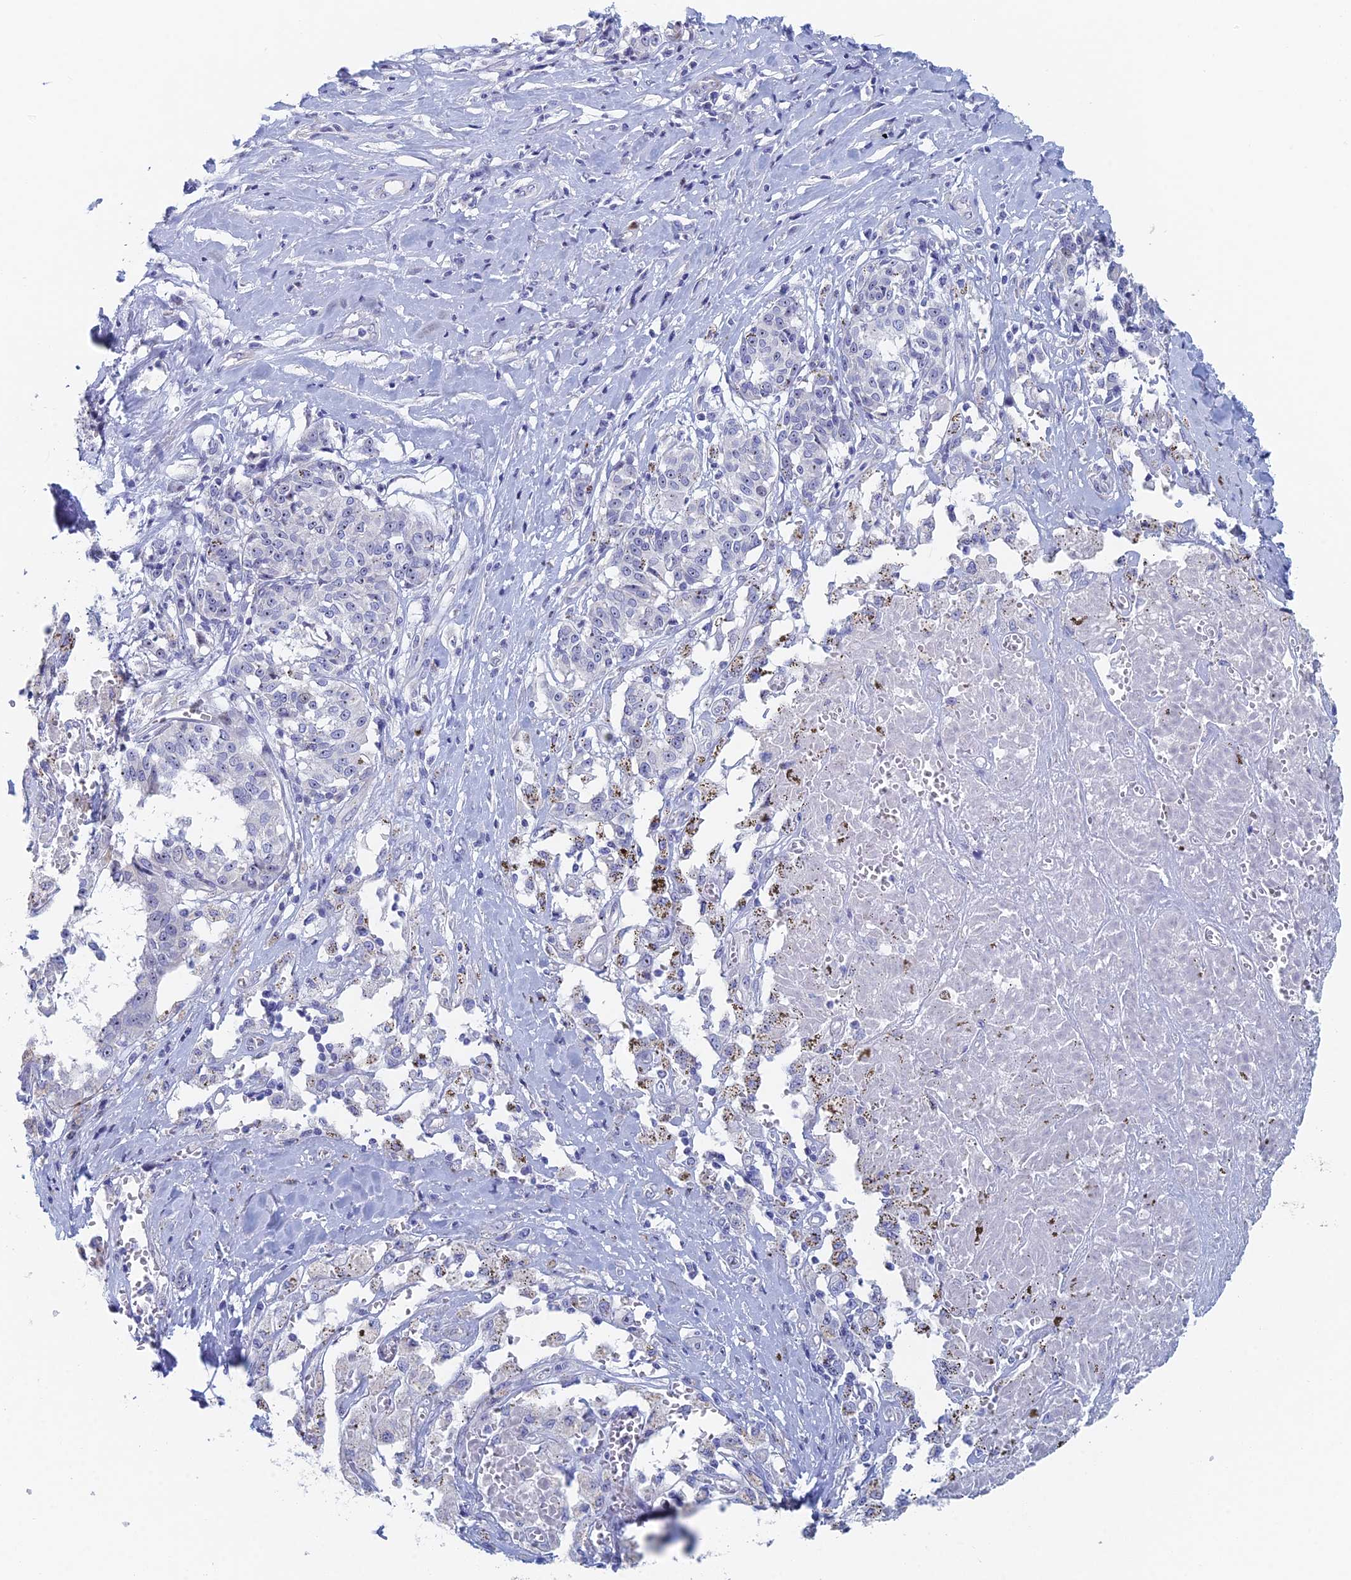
{"staining": {"intensity": "negative", "quantity": "none", "location": "none"}, "tissue": "melanoma", "cell_type": "Tumor cells", "image_type": "cancer", "snomed": [{"axis": "morphology", "description": "Malignant melanoma, NOS"}, {"axis": "topography", "description": "Skin"}], "caption": "IHC histopathology image of neoplastic tissue: human melanoma stained with DAB displays no significant protein staining in tumor cells.", "gene": "DRGX", "patient": {"sex": "female", "age": 72}}